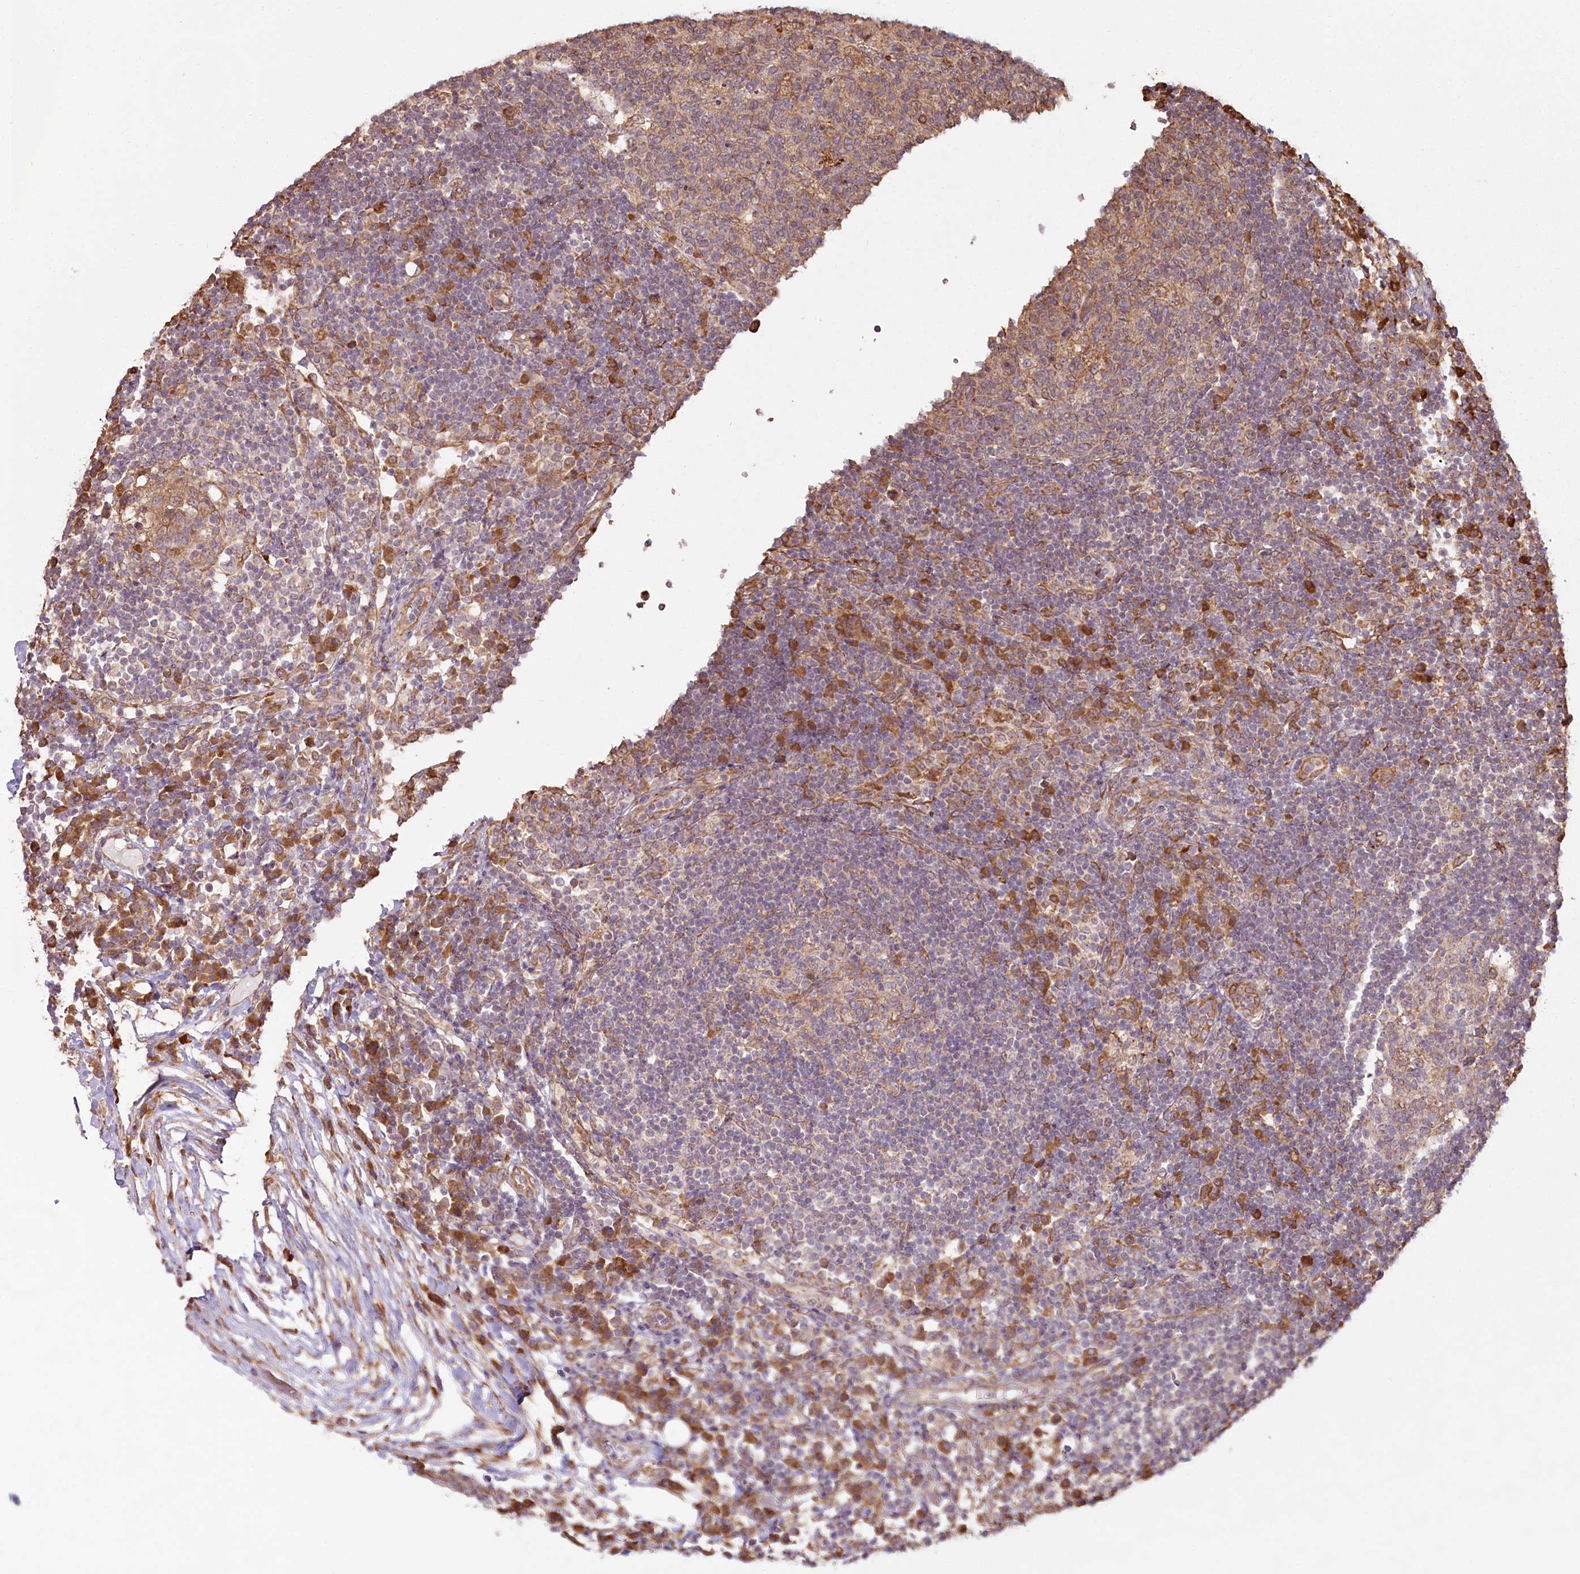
{"staining": {"intensity": "weak", "quantity": "25%-75%", "location": "cytoplasmic/membranous"}, "tissue": "lymph node", "cell_type": "Germinal center cells", "image_type": "normal", "snomed": [{"axis": "morphology", "description": "Normal tissue, NOS"}, {"axis": "topography", "description": "Lymph node"}], "caption": "Immunohistochemistry (IHC) photomicrograph of unremarkable lymph node stained for a protein (brown), which shows low levels of weak cytoplasmic/membranous staining in approximately 25%-75% of germinal center cells.", "gene": "FAM13A", "patient": {"sex": "female", "age": 53}}